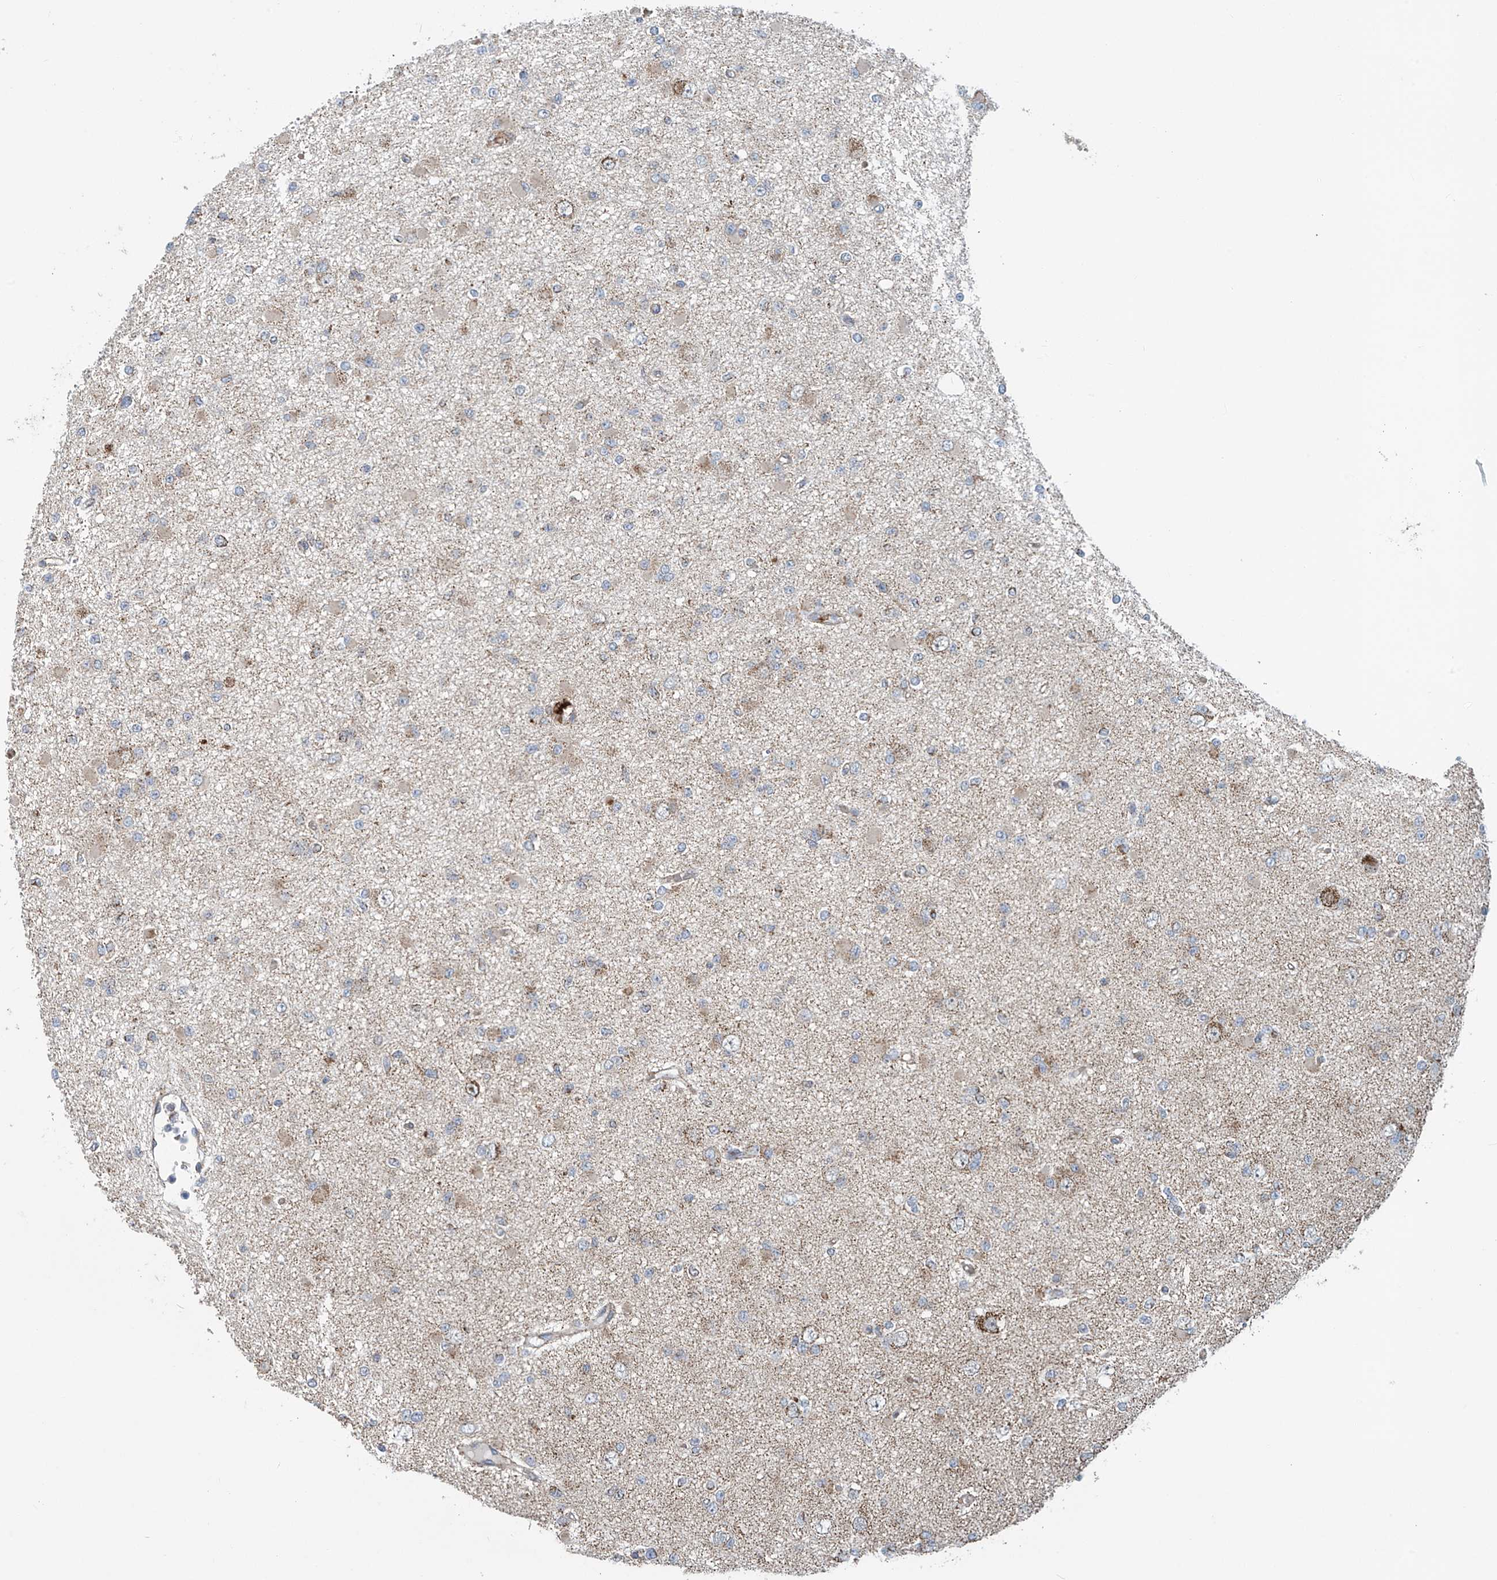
{"staining": {"intensity": "weak", "quantity": "25%-75%", "location": "cytoplasmic/membranous"}, "tissue": "glioma", "cell_type": "Tumor cells", "image_type": "cancer", "snomed": [{"axis": "morphology", "description": "Glioma, malignant, Low grade"}, {"axis": "topography", "description": "Brain"}], "caption": "Immunohistochemical staining of human low-grade glioma (malignant) shows weak cytoplasmic/membranous protein expression in about 25%-75% of tumor cells.", "gene": "COMMD1", "patient": {"sex": "female", "age": 22}}